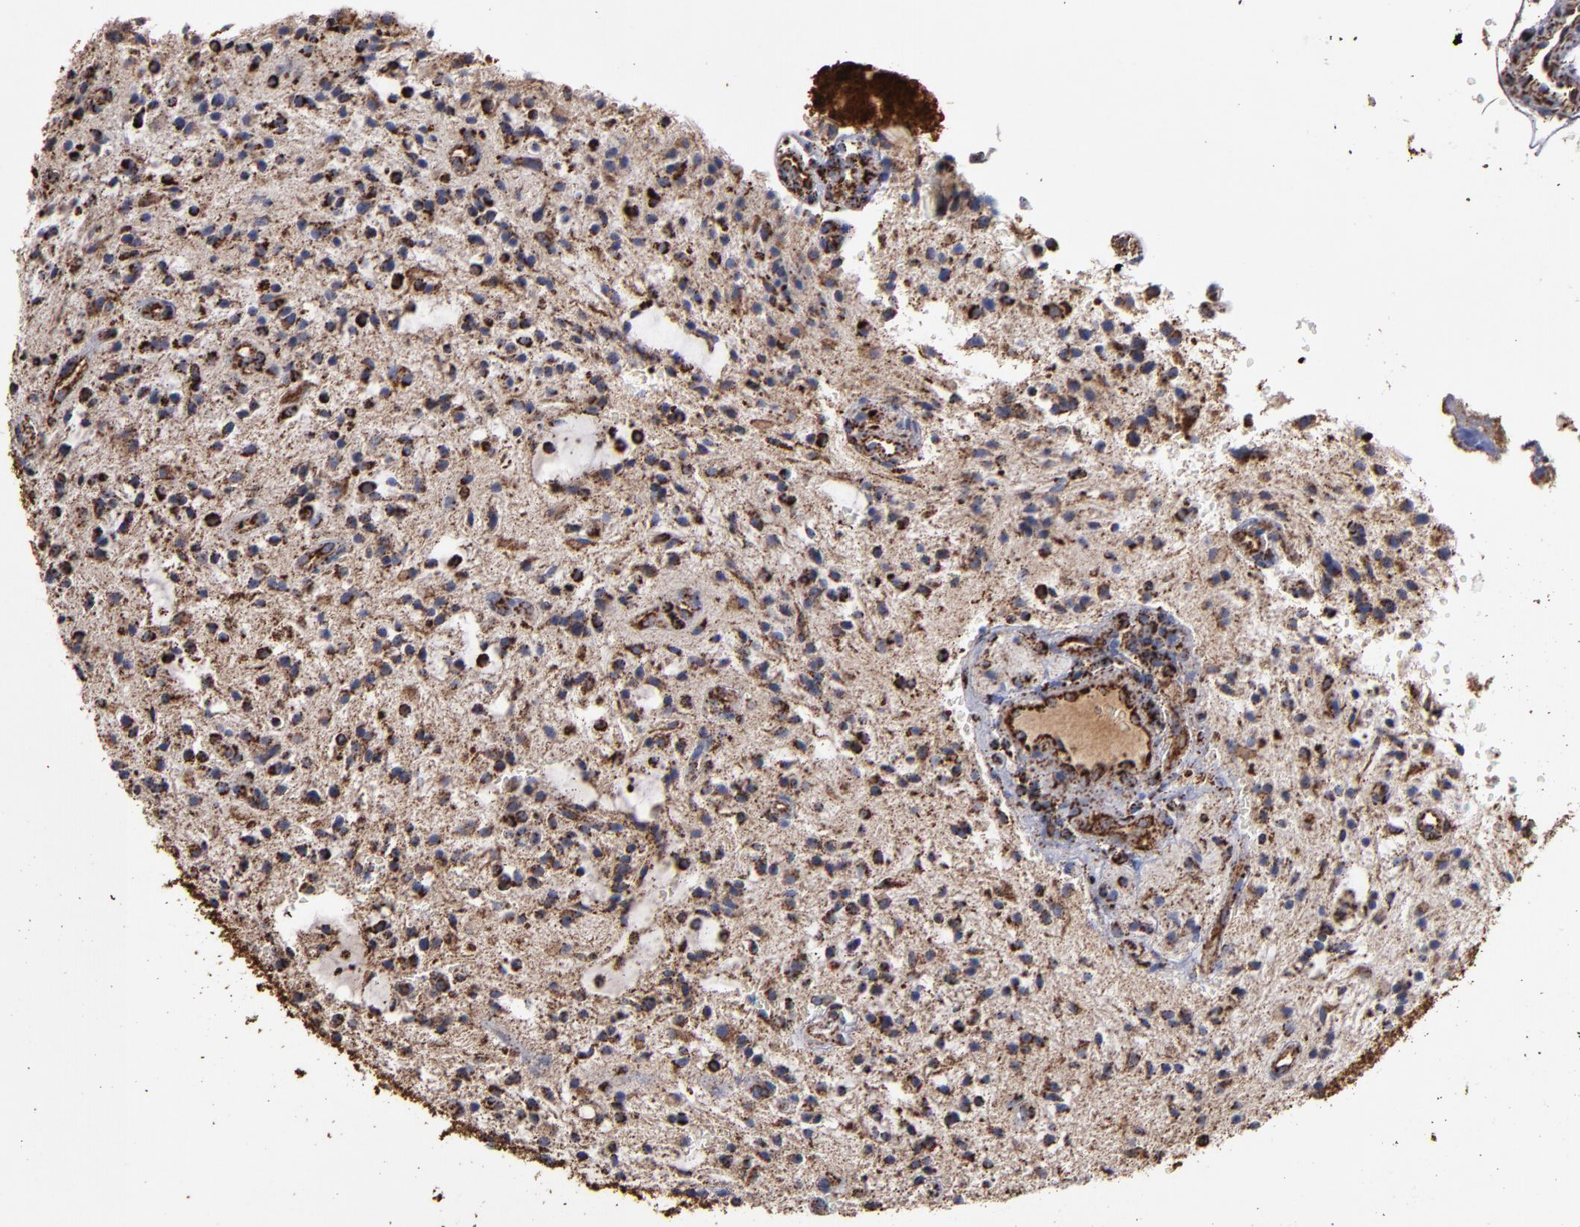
{"staining": {"intensity": "weak", "quantity": ">75%", "location": "cytoplasmic/membranous"}, "tissue": "glioma", "cell_type": "Tumor cells", "image_type": "cancer", "snomed": [{"axis": "morphology", "description": "Glioma, malignant, NOS"}, {"axis": "topography", "description": "Cerebellum"}], "caption": "Immunohistochemical staining of glioma shows weak cytoplasmic/membranous protein positivity in about >75% of tumor cells.", "gene": "SOD2", "patient": {"sex": "female", "age": 10}}